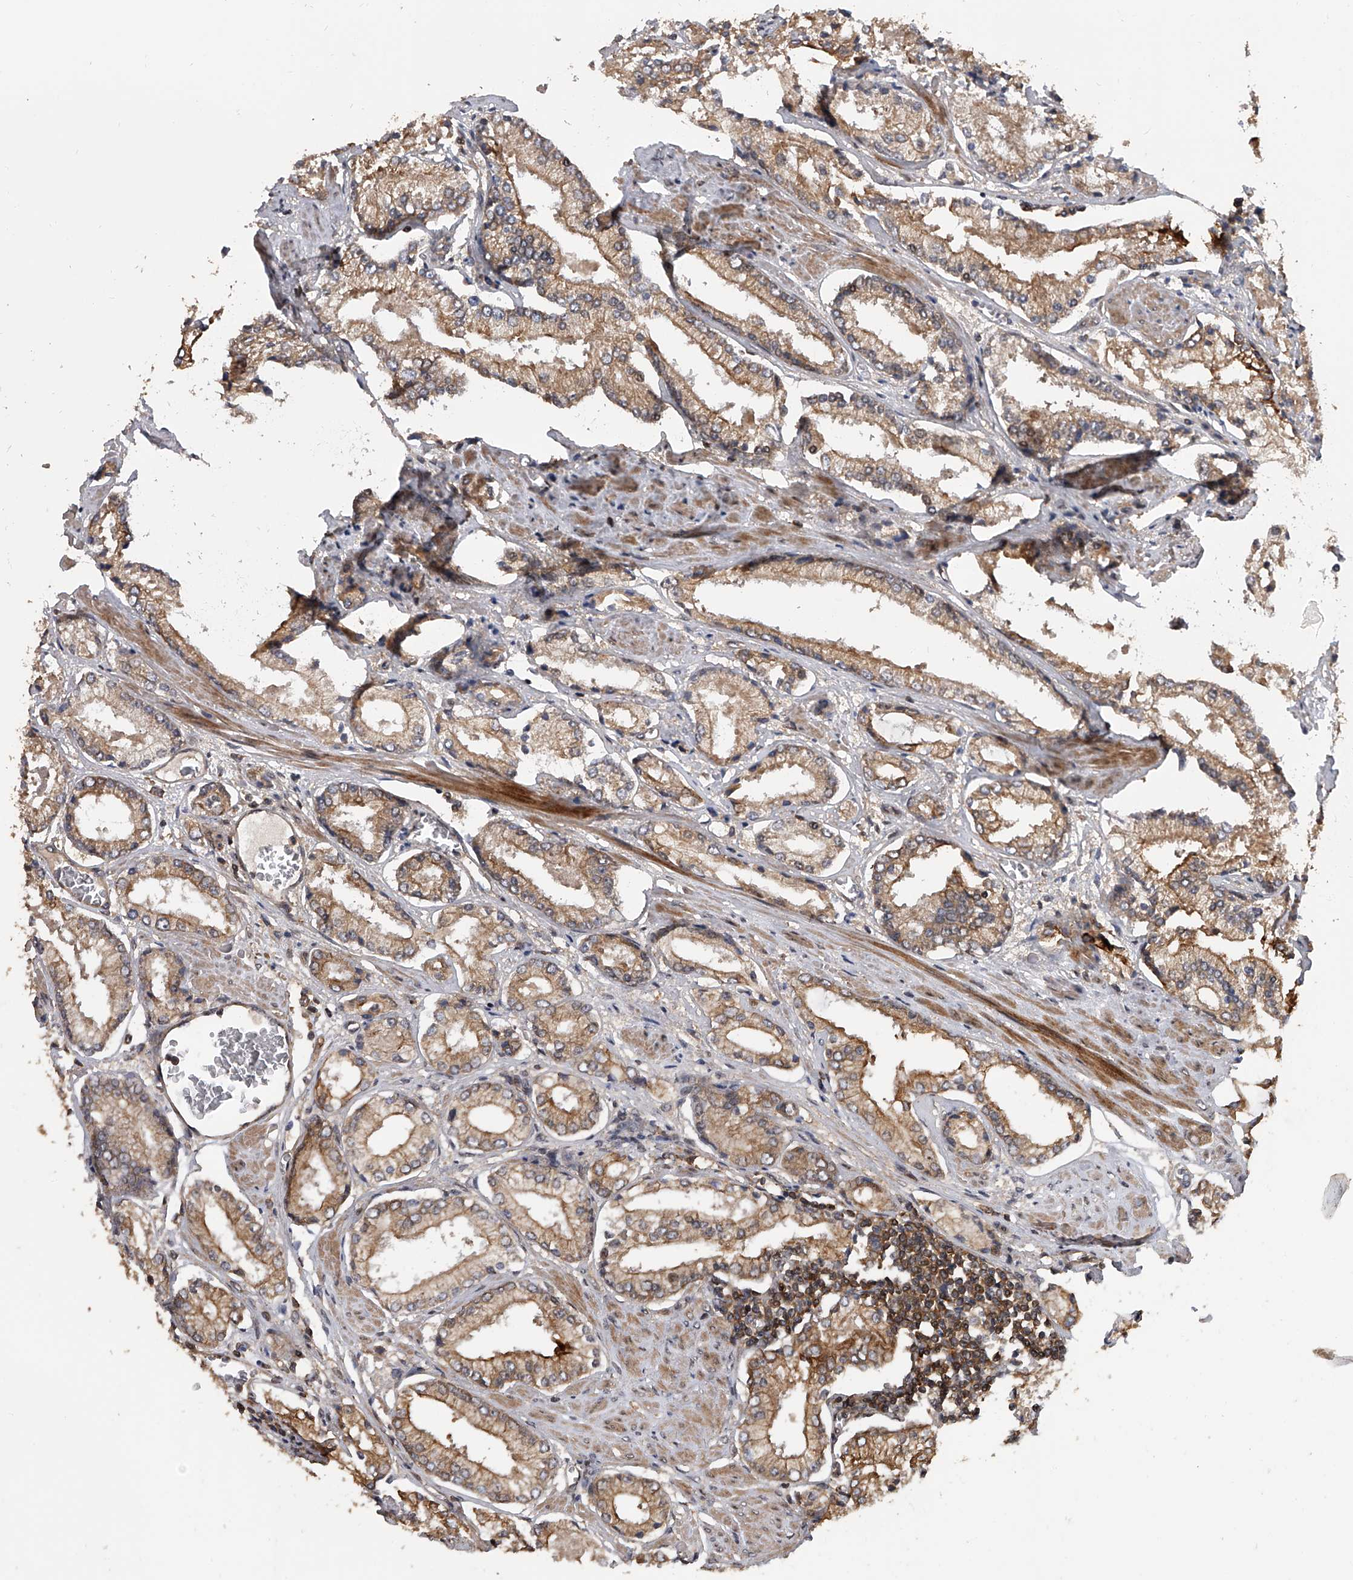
{"staining": {"intensity": "moderate", "quantity": ">75%", "location": "cytoplasmic/membranous"}, "tissue": "prostate cancer", "cell_type": "Tumor cells", "image_type": "cancer", "snomed": [{"axis": "morphology", "description": "Adenocarcinoma, Low grade"}, {"axis": "topography", "description": "Prostate"}], "caption": "Protein analysis of prostate cancer tissue shows moderate cytoplasmic/membranous expression in approximately >75% of tumor cells.", "gene": "USP47", "patient": {"sex": "male", "age": 54}}